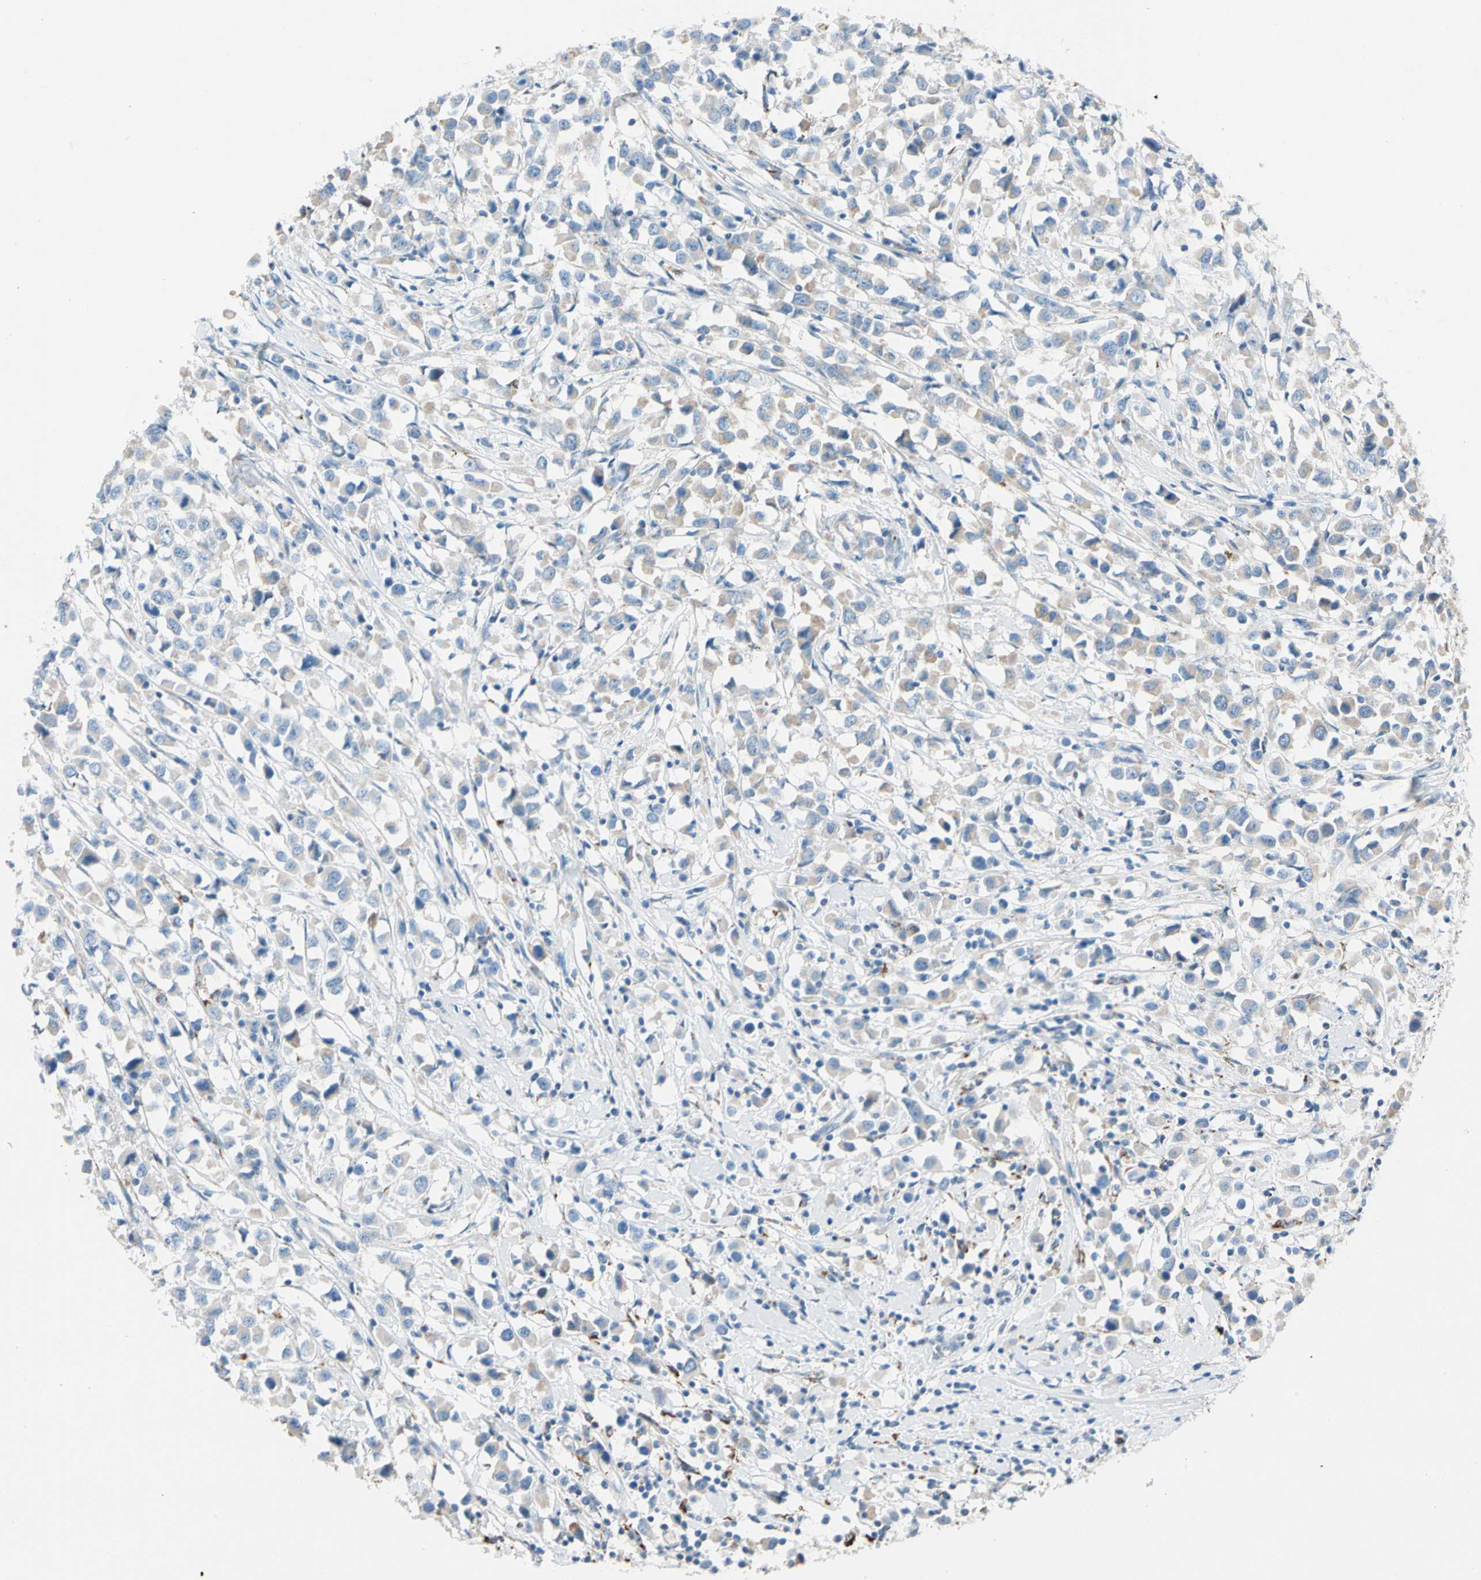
{"staining": {"intensity": "moderate", "quantity": ">75%", "location": "cytoplasmic/membranous"}, "tissue": "breast cancer", "cell_type": "Tumor cells", "image_type": "cancer", "snomed": [{"axis": "morphology", "description": "Duct carcinoma"}, {"axis": "topography", "description": "Breast"}], "caption": "Breast cancer tissue shows moderate cytoplasmic/membranous positivity in about >75% of tumor cells", "gene": "LY6G6F", "patient": {"sex": "female", "age": 61}}